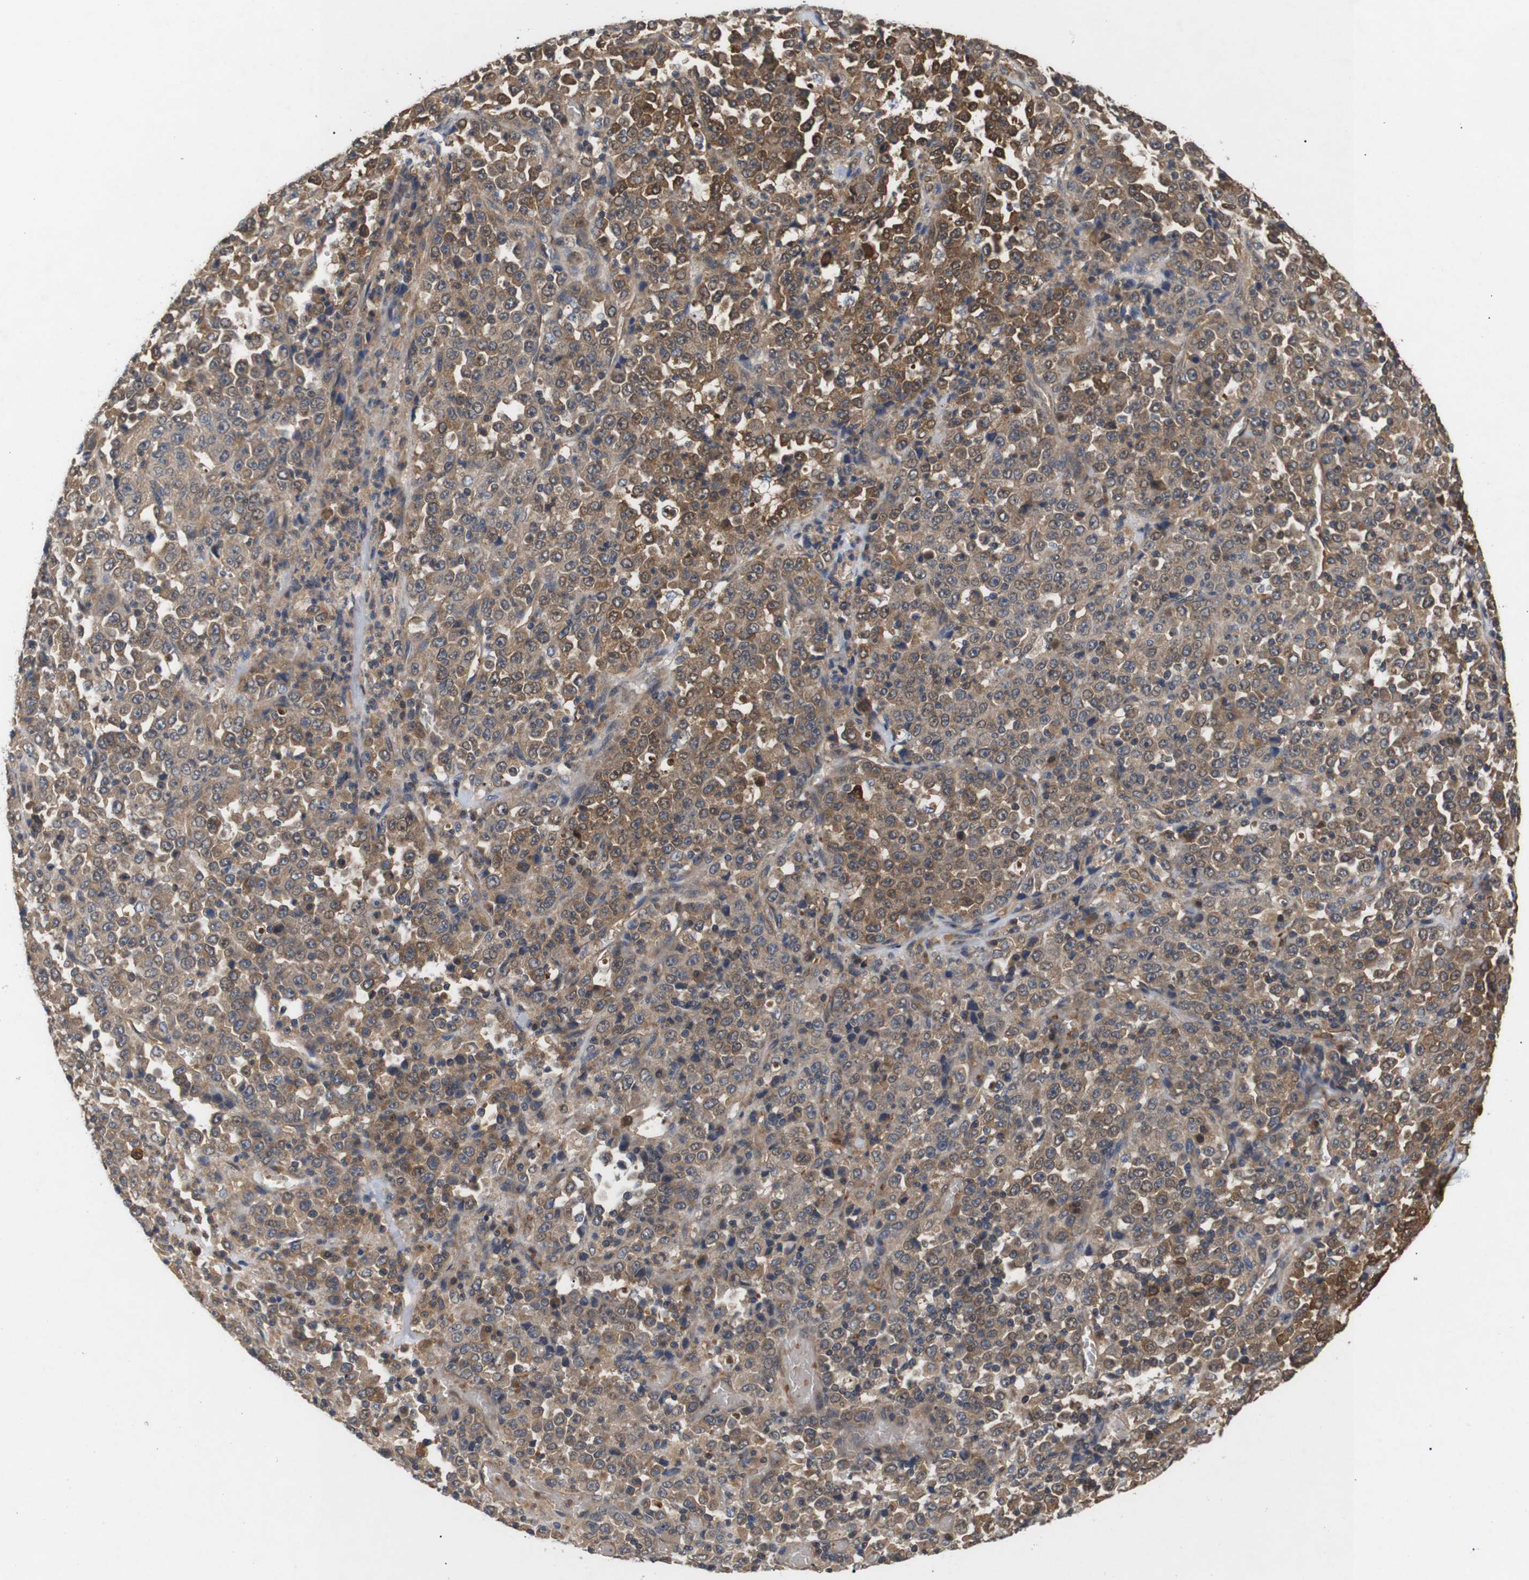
{"staining": {"intensity": "moderate", "quantity": ">75%", "location": "cytoplasmic/membranous"}, "tissue": "stomach cancer", "cell_type": "Tumor cells", "image_type": "cancer", "snomed": [{"axis": "morphology", "description": "Normal tissue, NOS"}, {"axis": "morphology", "description": "Adenocarcinoma, NOS"}, {"axis": "topography", "description": "Stomach, upper"}, {"axis": "topography", "description": "Stomach"}], "caption": "Protein staining reveals moderate cytoplasmic/membranous expression in about >75% of tumor cells in stomach adenocarcinoma. (DAB (3,3'-diaminobenzidine) = brown stain, brightfield microscopy at high magnification).", "gene": "DDR1", "patient": {"sex": "male", "age": 59}}